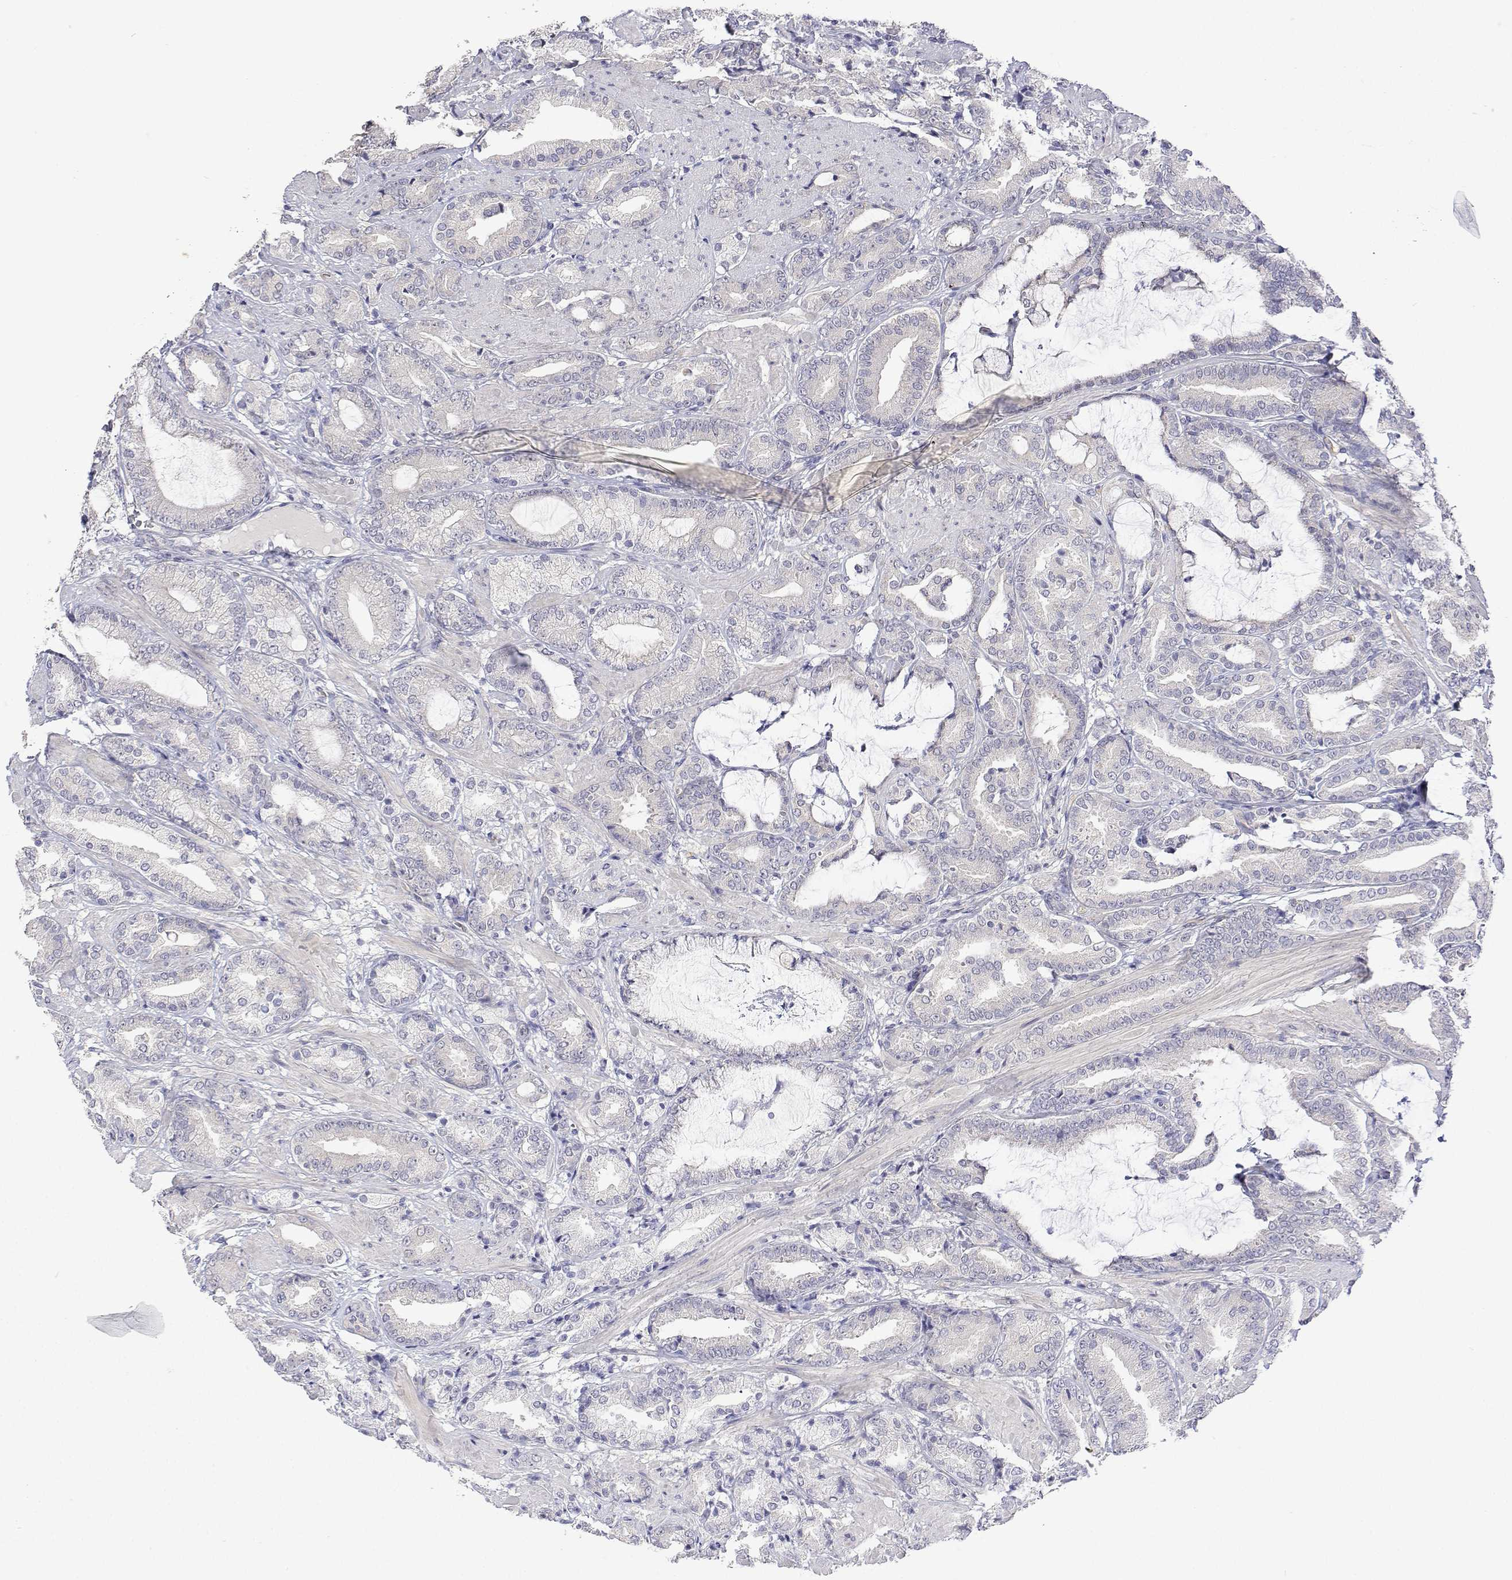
{"staining": {"intensity": "negative", "quantity": "none", "location": "none"}, "tissue": "prostate cancer", "cell_type": "Tumor cells", "image_type": "cancer", "snomed": [{"axis": "morphology", "description": "Adenocarcinoma, High grade"}, {"axis": "topography", "description": "Prostate"}], "caption": "Protein analysis of prostate high-grade adenocarcinoma reveals no significant staining in tumor cells.", "gene": "PLCB1", "patient": {"sex": "male", "age": 56}}